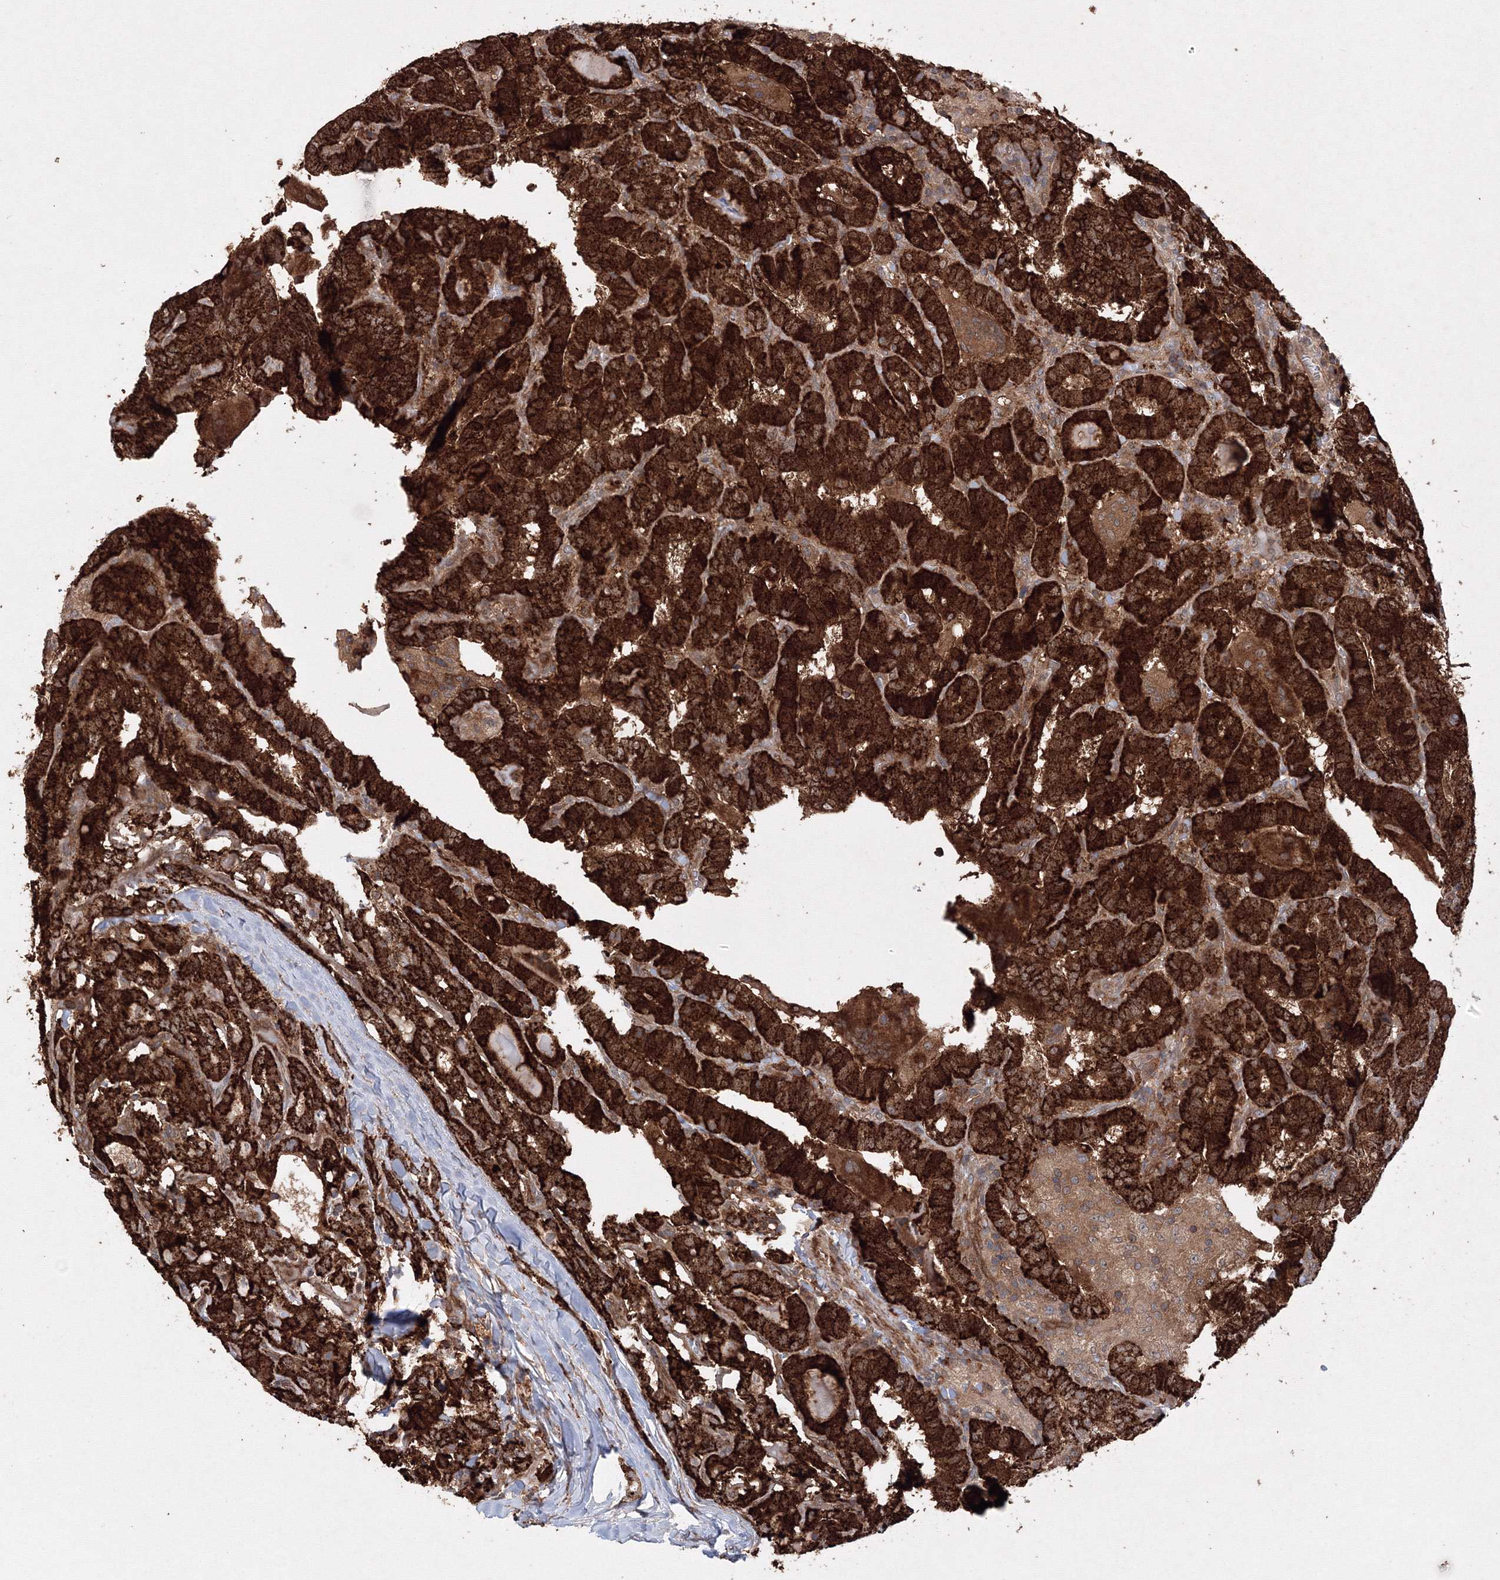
{"staining": {"intensity": "strong", "quantity": ">75%", "location": "cytoplasmic/membranous"}, "tissue": "thyroid cancer", "cell_type": "Tumor cells", "image_type": "cancer", "snomed": [{"axis": "morphology", "description": "Papillary adenocarcinoma, NOS"}, {"axis": "topography", "description": "Thyroid gland"}], "caption": "Thyroid papillary adenocarcinoma was stained to show a protein in brown. There is high levels of strong cytoplasmic/membranous staining in approximately >75% of tumor cells.", "gene": "DCTD", "patient": {"sex": "female", "age": 72}}